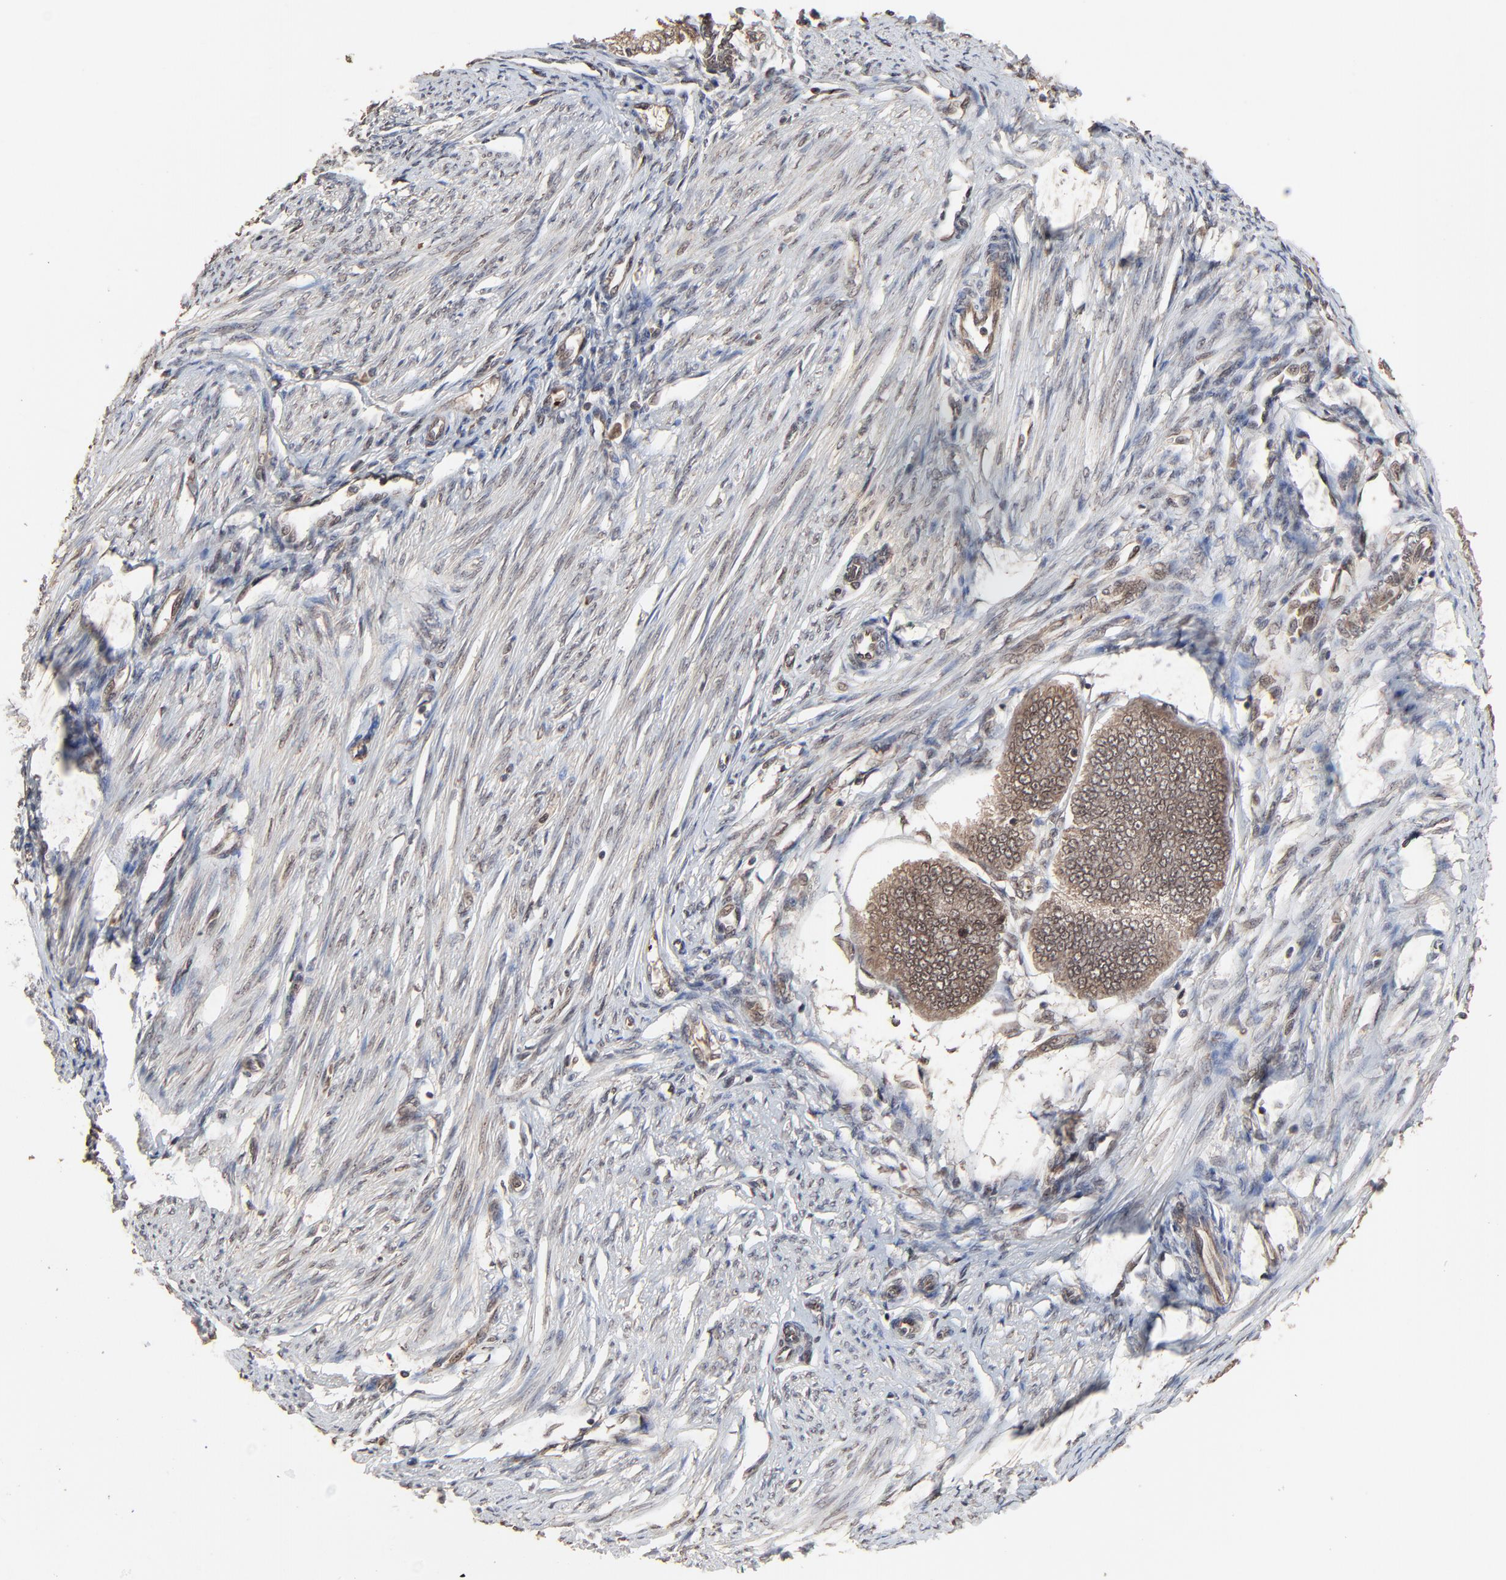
{"staining": {"intensity": "strong", "quantity": "<25%", "location": "nuclear"}, "tissue": "endometrial cancer", "cell_type": "Tumor cells", "image_type": "cancer", "snomed": [{"axis": "morphology", "description": "Adenocarcinoma, NOS"}, {"axis": "topography", "description": "Endometrium"}], "caption": "The image shows a brown stain indicating the presence of a protein in the nuclear of tumor cells in endometrial cancer.", "gene": "FAM227A", "patient": {"sex": "female", "age": 63}}